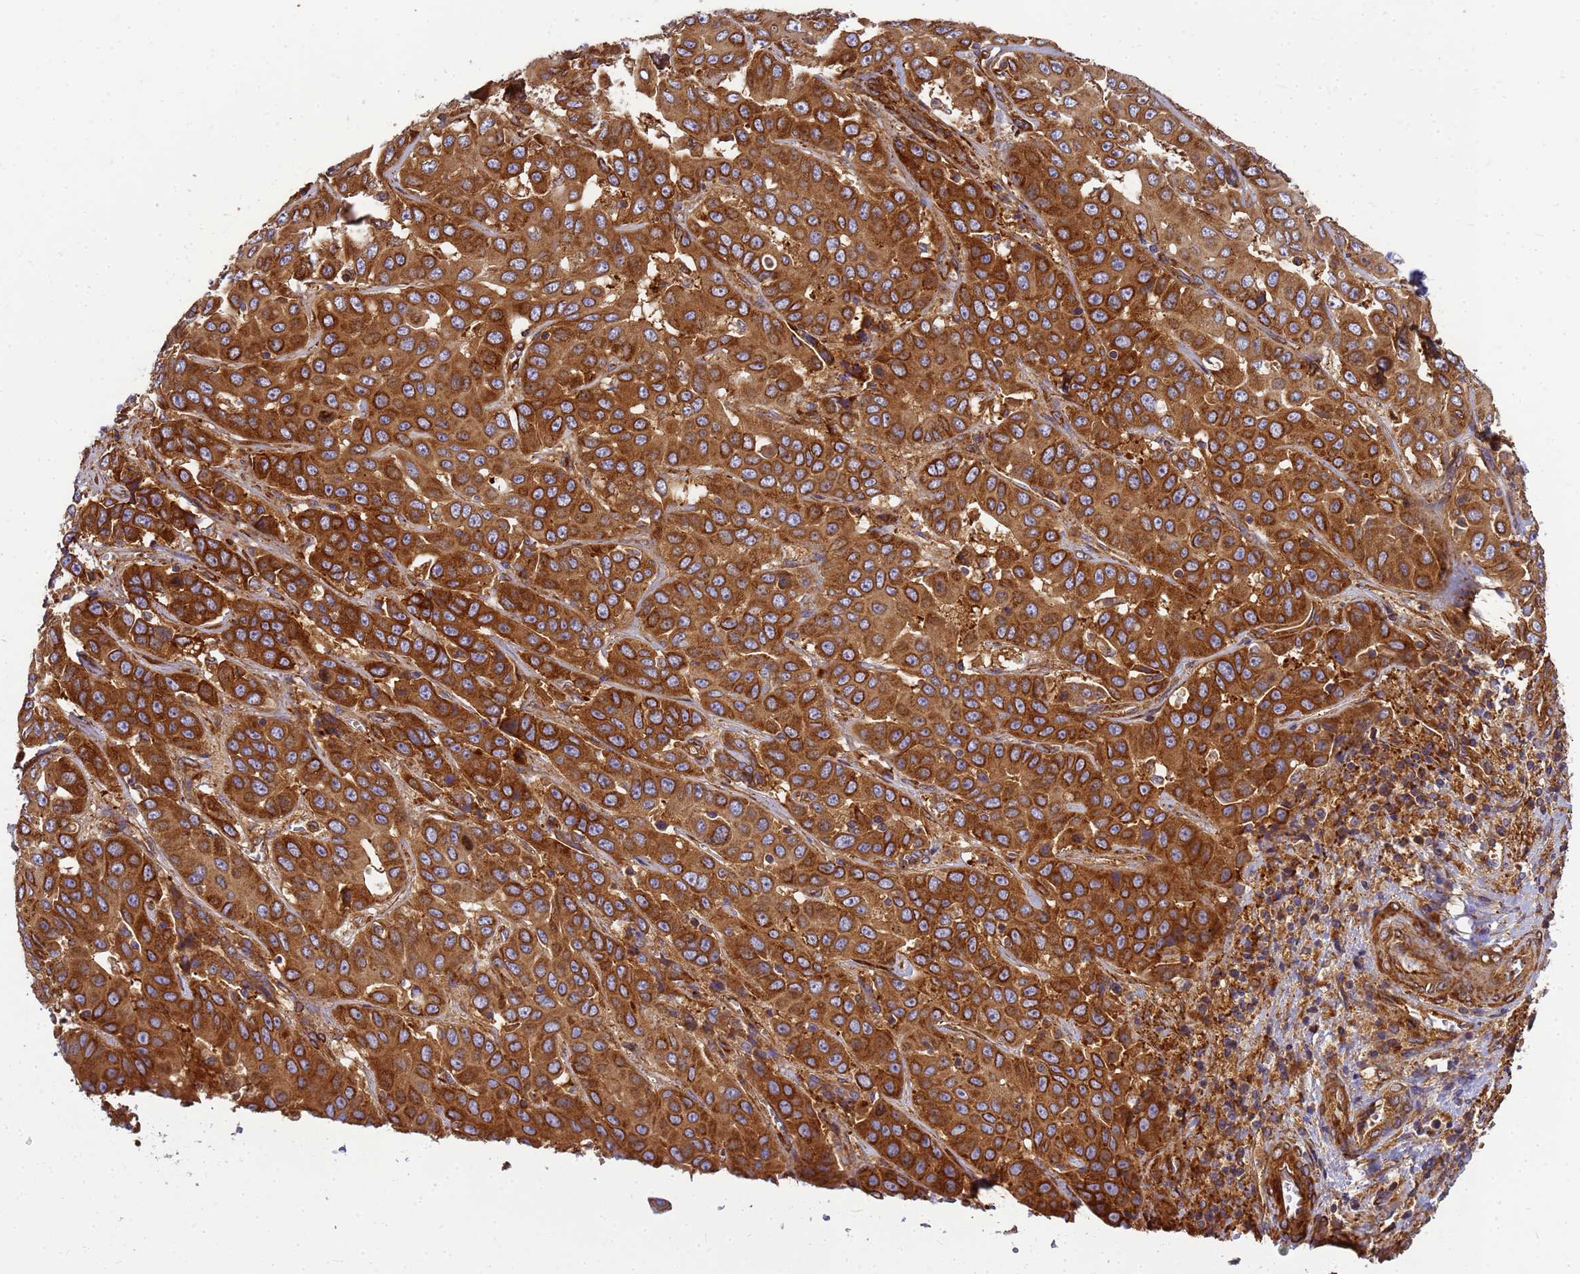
{"staining": {"intensity": "strong", "quantity": ">75%", "location": "cytoplasmic/membranous"}, "tissue": "liver cancer", "cell_type": "Tumor cells", "image_type": "cancer", "snomed": [{"axis": "morphology", "description": "Cholangiocarcinoma"}, {"axis": "topography", "description": "Liver"}], "caption": "Immunohistochemistry (IHC) staining of liver cancer (cholangiocarcinoma), which reveals high levels of strong cytoplasmic/membranous expression in approximately >75% of tumor cells indicating strong cytoplasmic/membranous protein staining. The staining was performed using DAB (brown) for protein detection and nuclei were counterstained in hematoxylin (blue).", "gene": "C2CD5", "patient": {"sex": "female", "age": 52}}